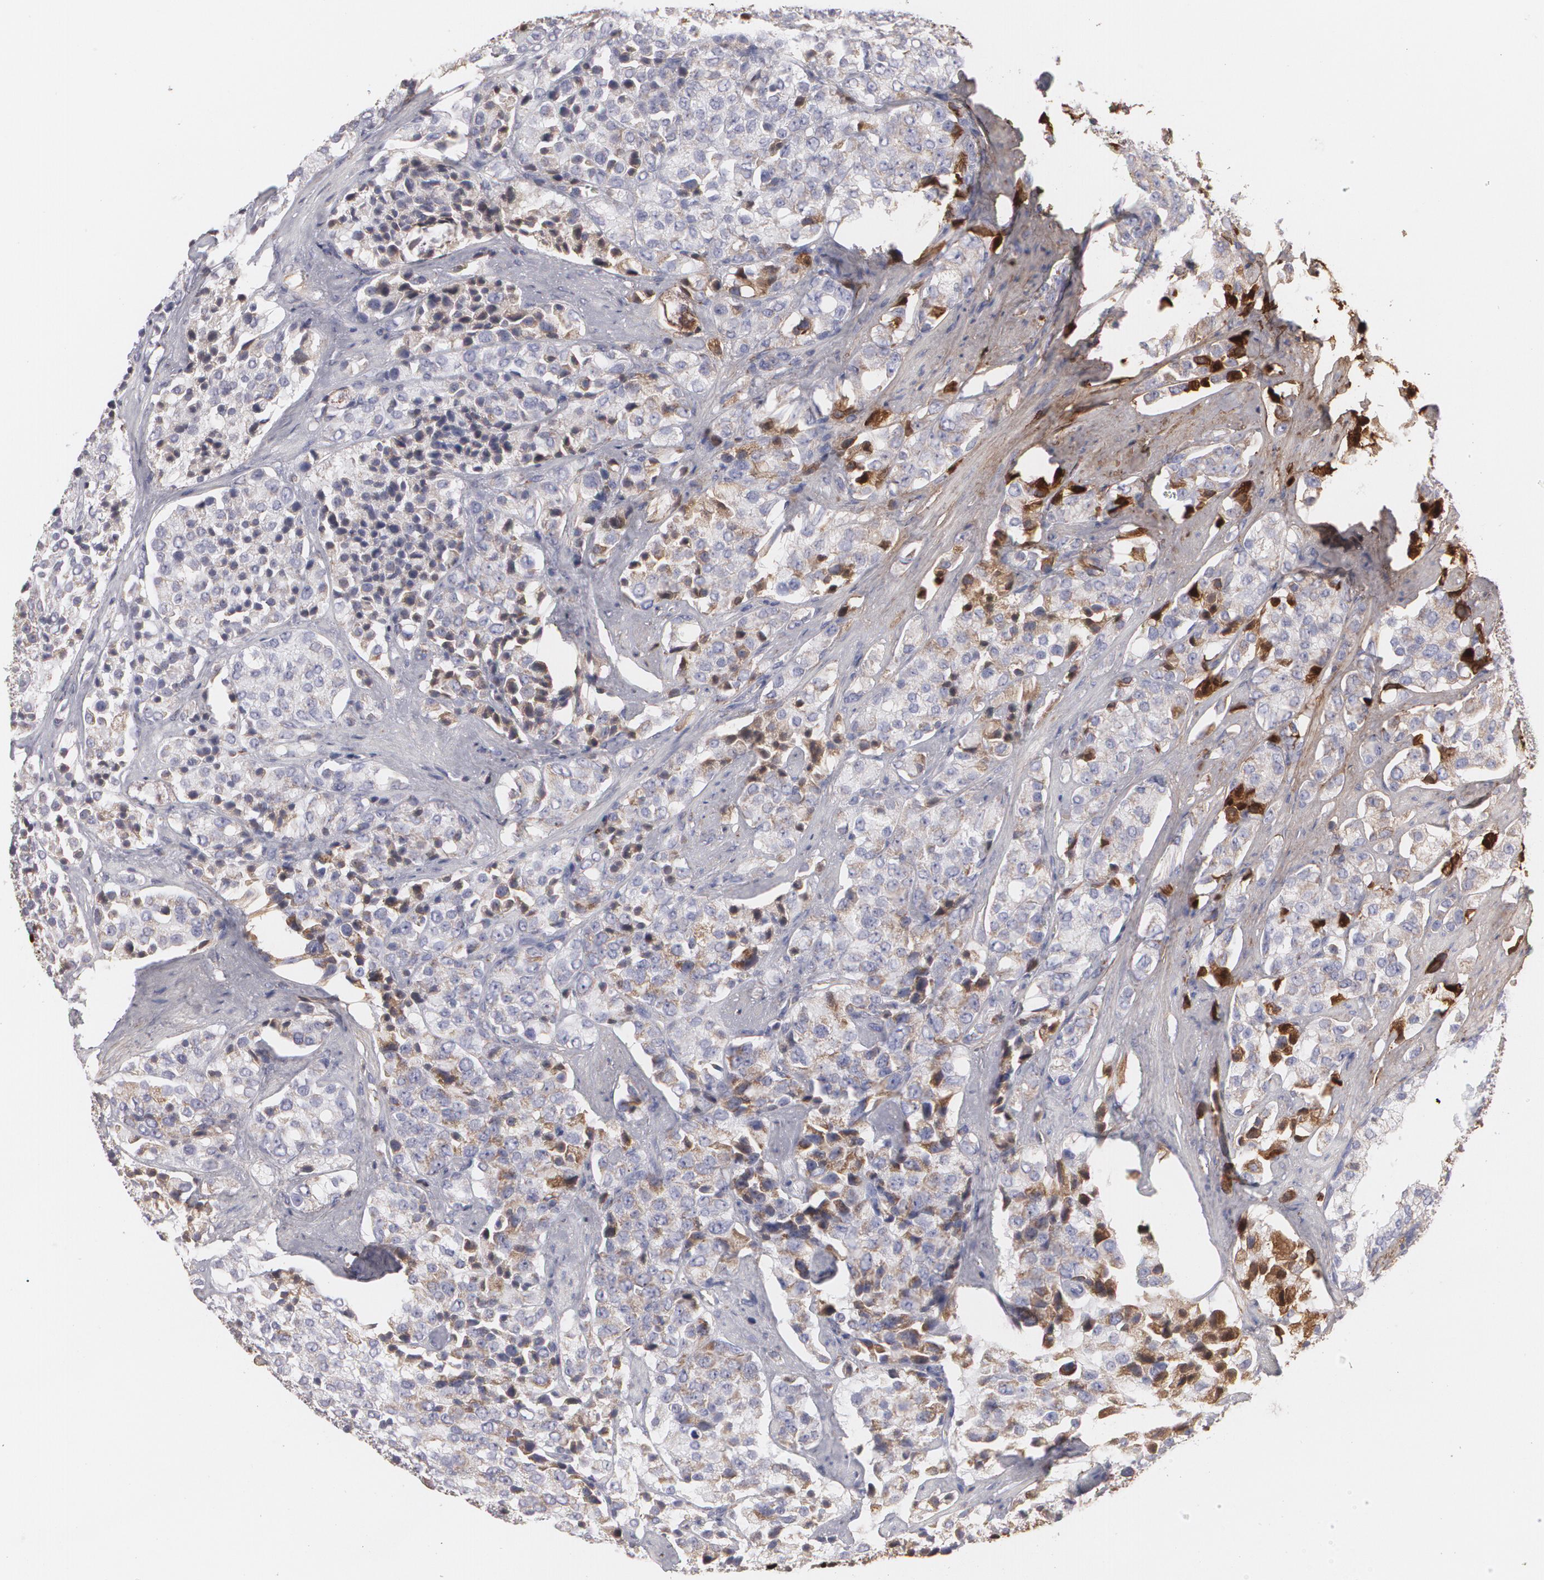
{"staining": {"intensity": "weak", "quantity": "25%-75%", "location": "cytoplasmic/membranous"}, "tissue": "prostate cancer", "cell_type": "Tumor cells", "image_type": "cancer", "snomed": [{"axis": "morphology", "description": "Adenocarcinoma, Medium grade"}, {"axis": "topography", "description": "Prostate"}], "caption": "The histopathology image reveals staining of prostate medium-grade adenocarcinoma, revealing weak cytoplasmic/membranous protein positivity (brown color) within tumor cells.", "gene": "FBLN1", "patient": {"sex": "male", "age": 70}}